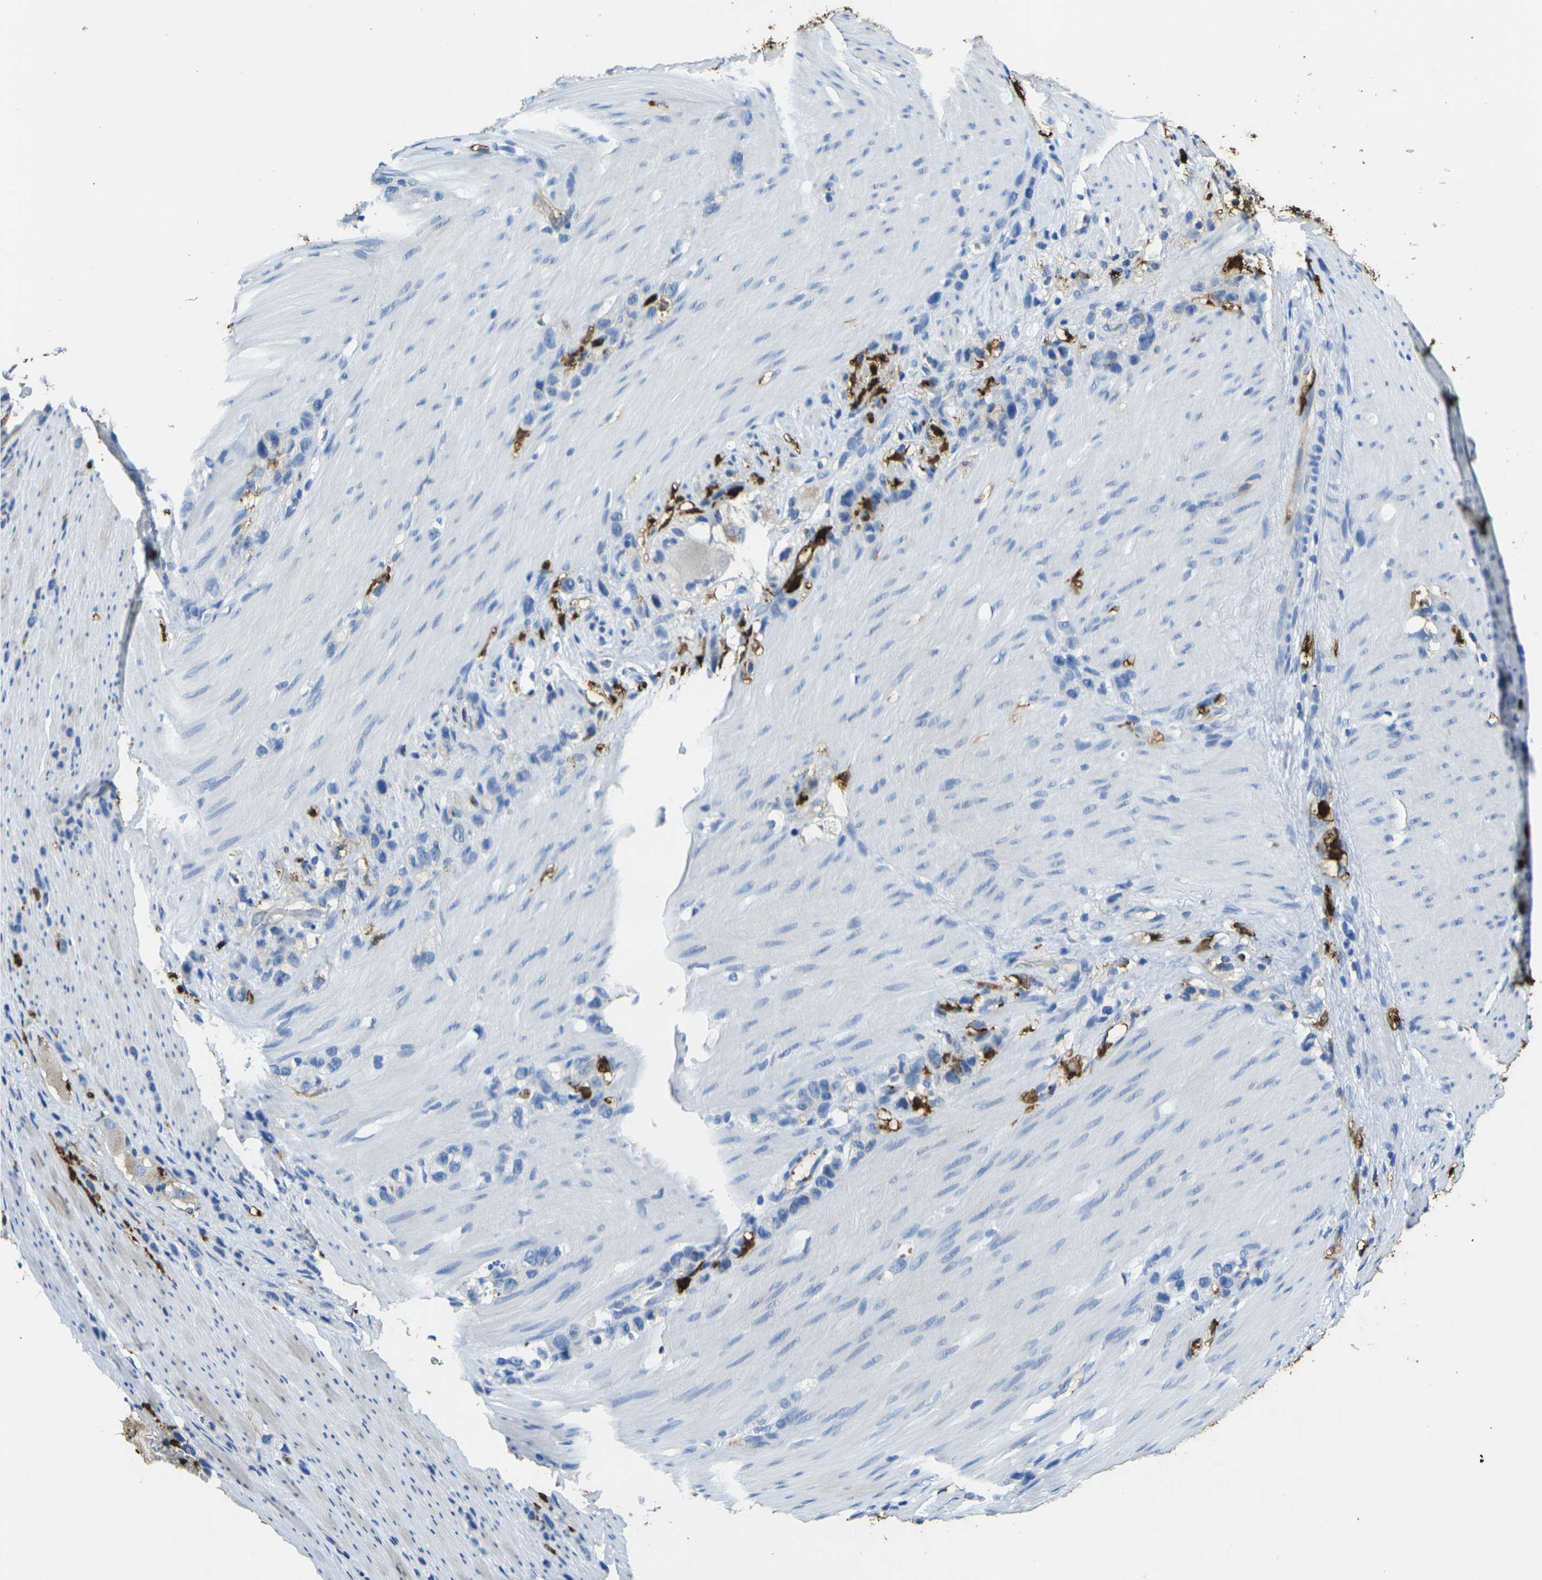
{"staining": {"intensity": "negative", "quantity": "none", "location": "none"}, "tissue": "stomach cancer", "cell_type": "Tumor cells", "image_type": "cancer", "snomed": [{"axis": "morphology", "description": "Normal tissue, NOS"}, {"axis": "morphology", "description": "Adenocarcinoma, NOS"}, {"axis": "morphology", "description": "Adenocarcinoma, High grade"}, {"axis": "topography", "description": "Stomach, upper"}, {"axis": "topography", "description": "Stomach"}], "caption": "The IHC image has no significant expression in tumor cells of stomach adenocarcinoma tissue.", "gene": "S100A9", "patient": {"sex": "female", "age": 65}}